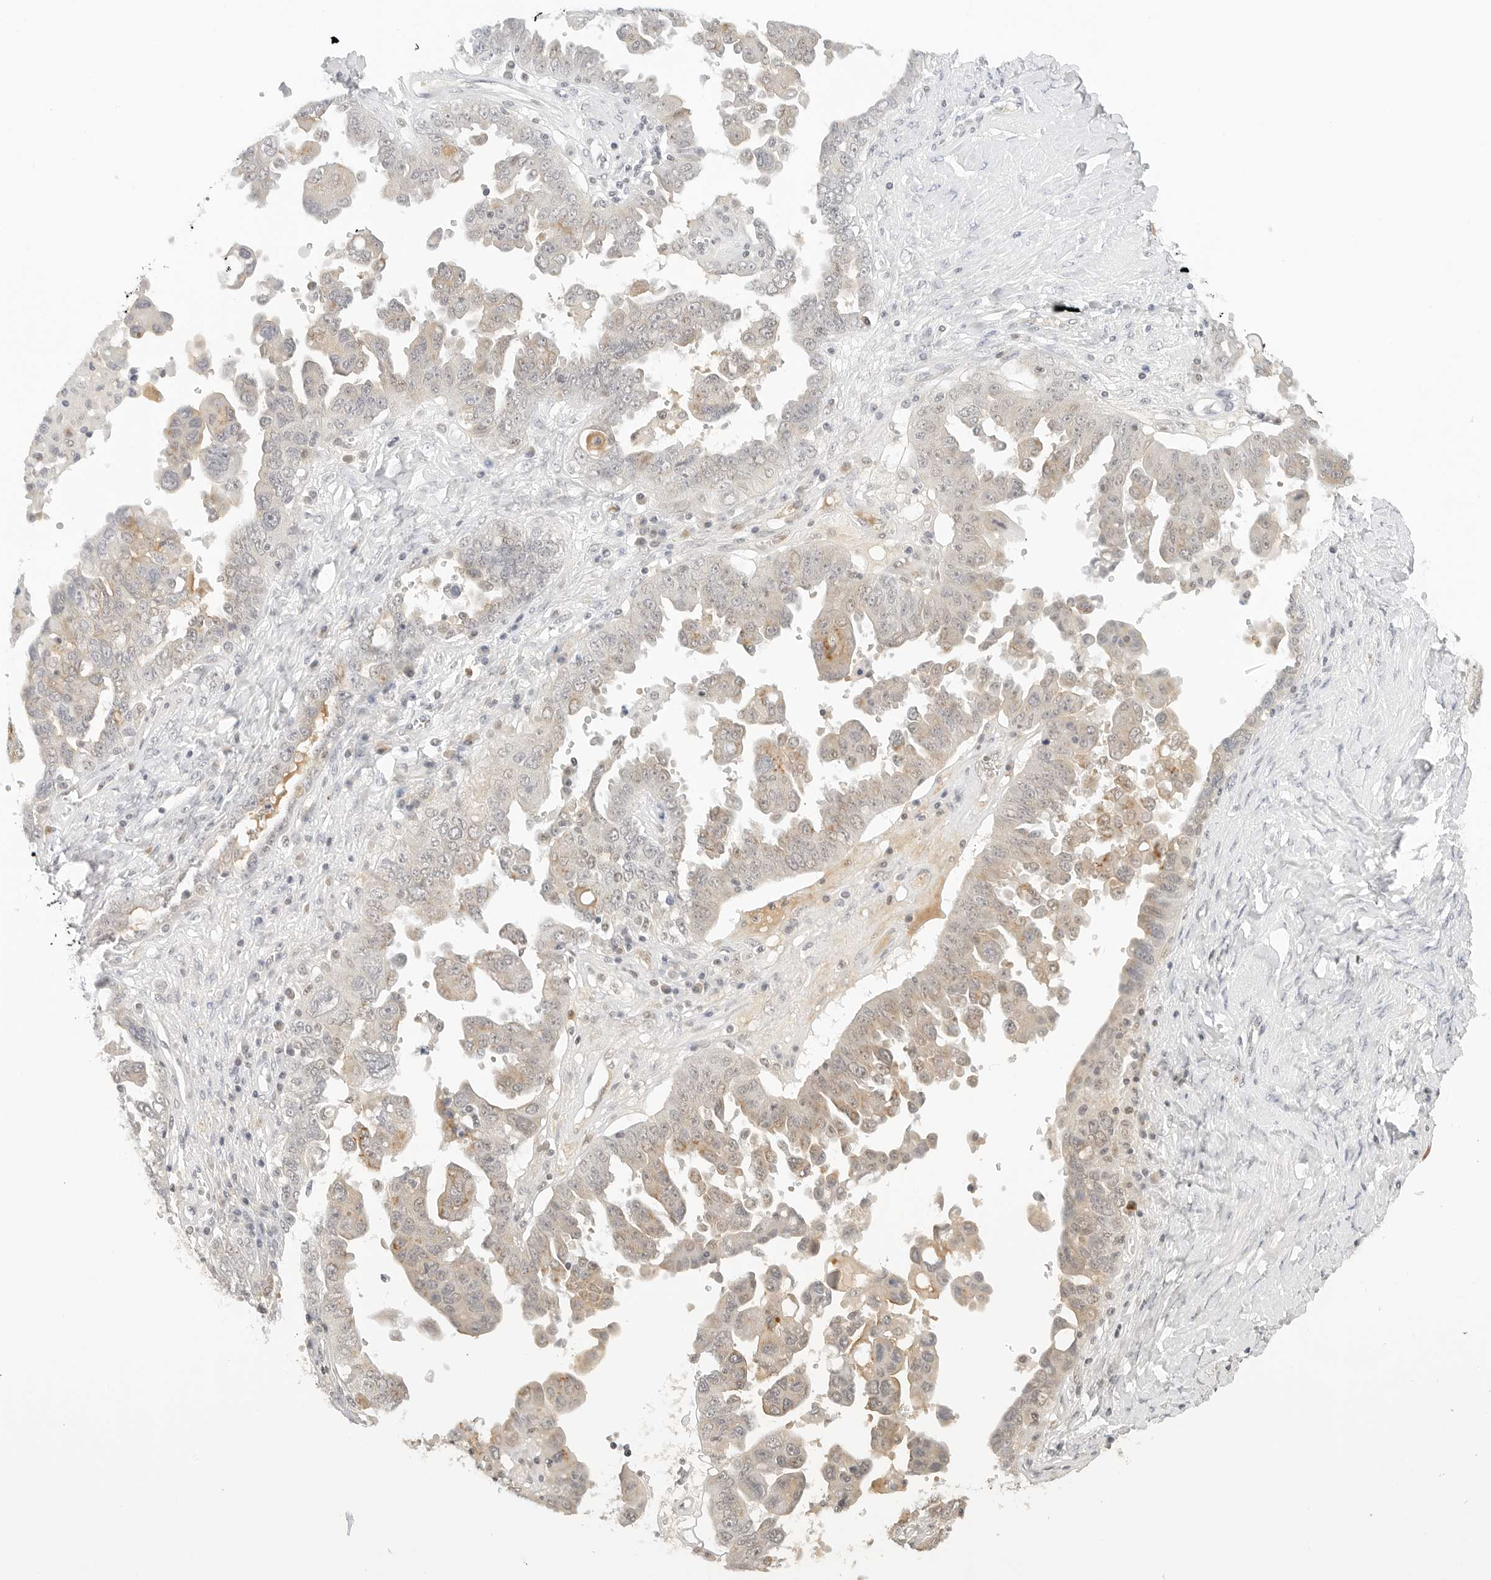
{"staining": {"intensity": "weak", "quantity": "25%-75%", "location": "cytoplasmic/membranous"}, "tissue": "ovarian cancer", "cell_type": "Tumor cells", "image_type": "cancer", "snomed": [{"axis": "morphology", "description": "Carcinoma, endometroid"}, {"axis": "topography", "description": "Ovary"}], "caption": "A micrograph showing weak cytoplasmic/membranous positivity in approximately 25%-75% of tumor cells in endometroid carcinoma (ovarian), as visualized by brown immunohistochemical staining.", "gene": "NEO1", "patient": {"sex": "female", "age": 62}}